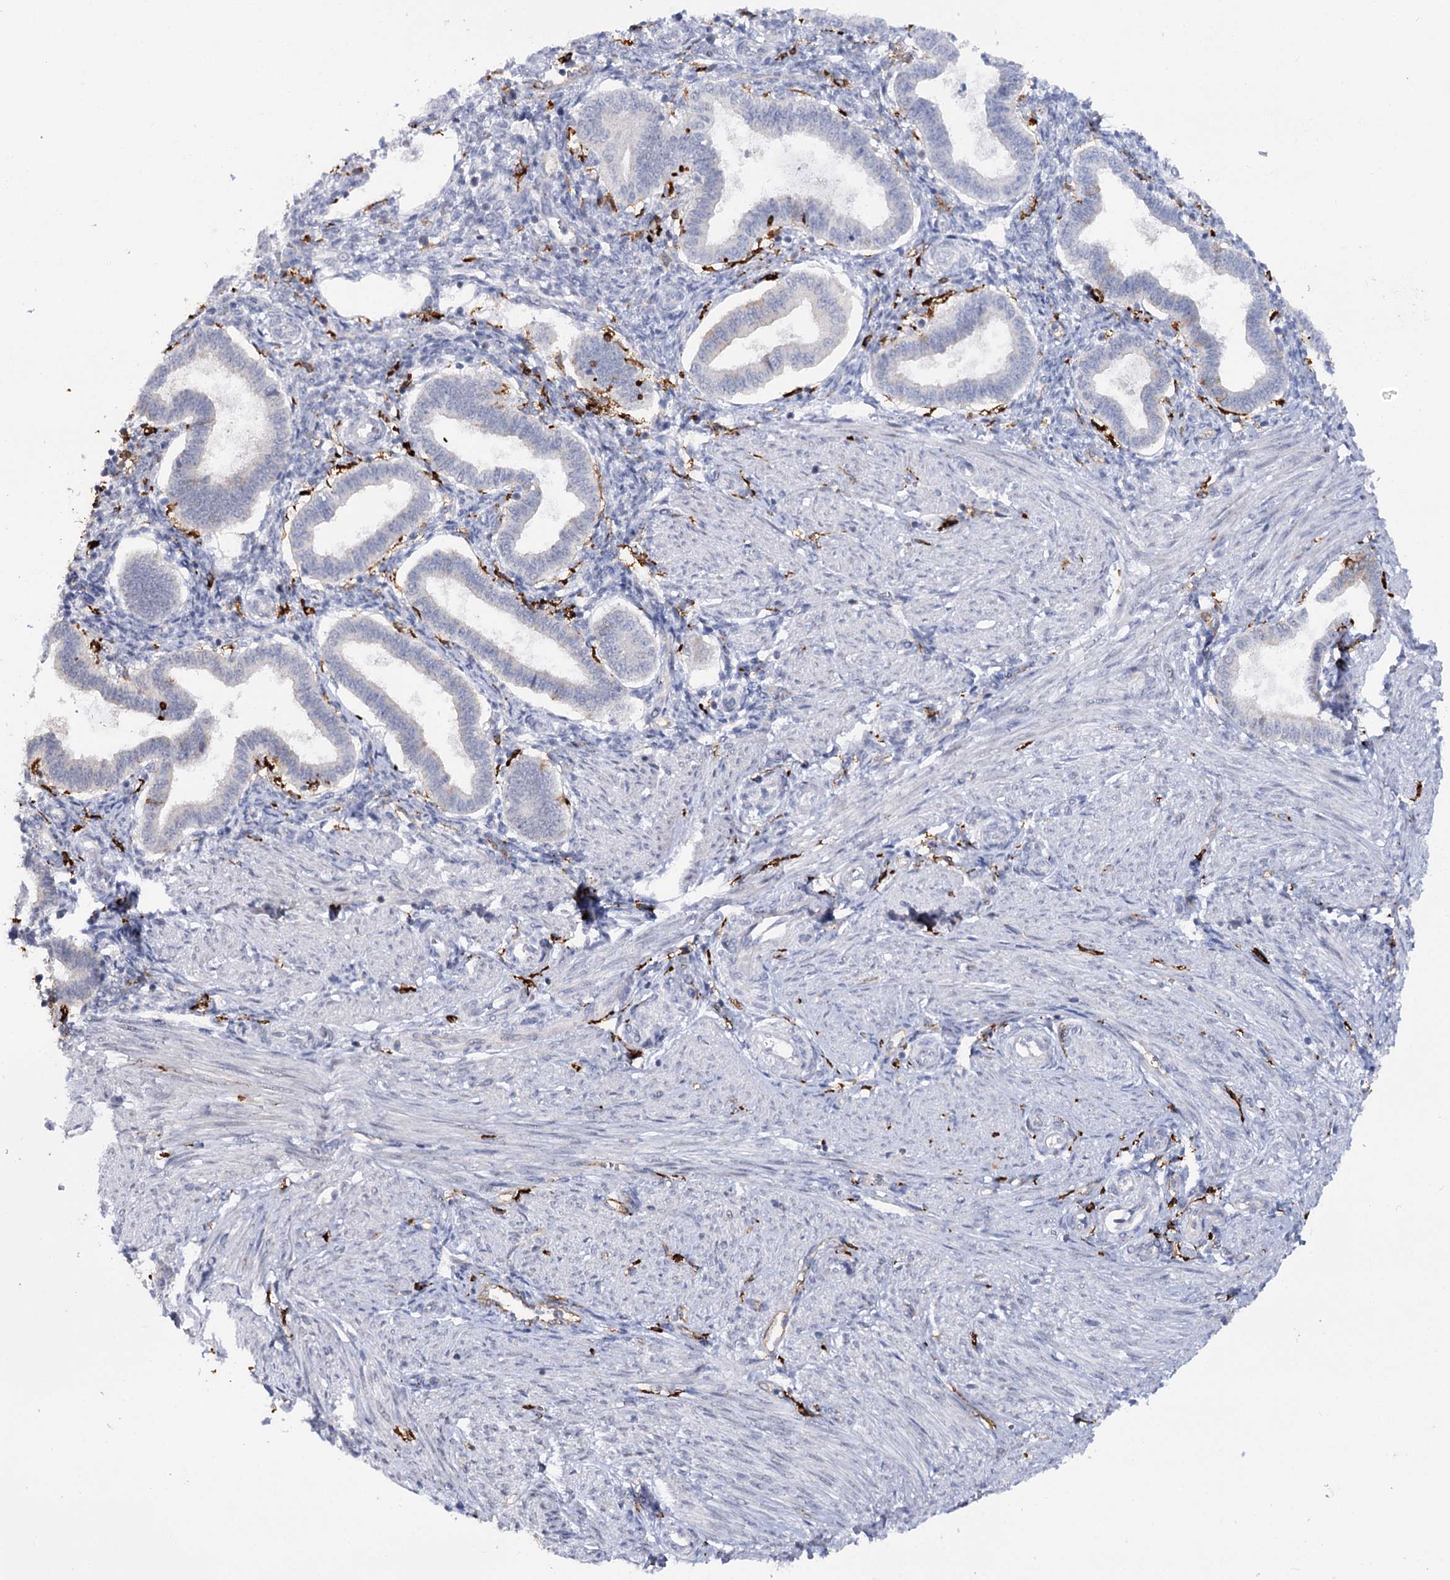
{"staining": {"intensity": "negative", "quantity": "none", "location": "none"}, "tissue": "endometrium", "cell_type": "Cells in endometrial stroma", "image_type": "normal", "snomed": [{"axis": "morphology", "description": "Normal tissue, NOS"}, {"axis": "topography", "description": "Endometrium"}], "caption": "Immunohistochemistry (IHC) photomicrograph of benign endometrium stained for a protein (brown), which shows no staining in cells in endometrial stroma.", "gene": "PIWIL4", "patient": {"sex": "female", "age": 24}}